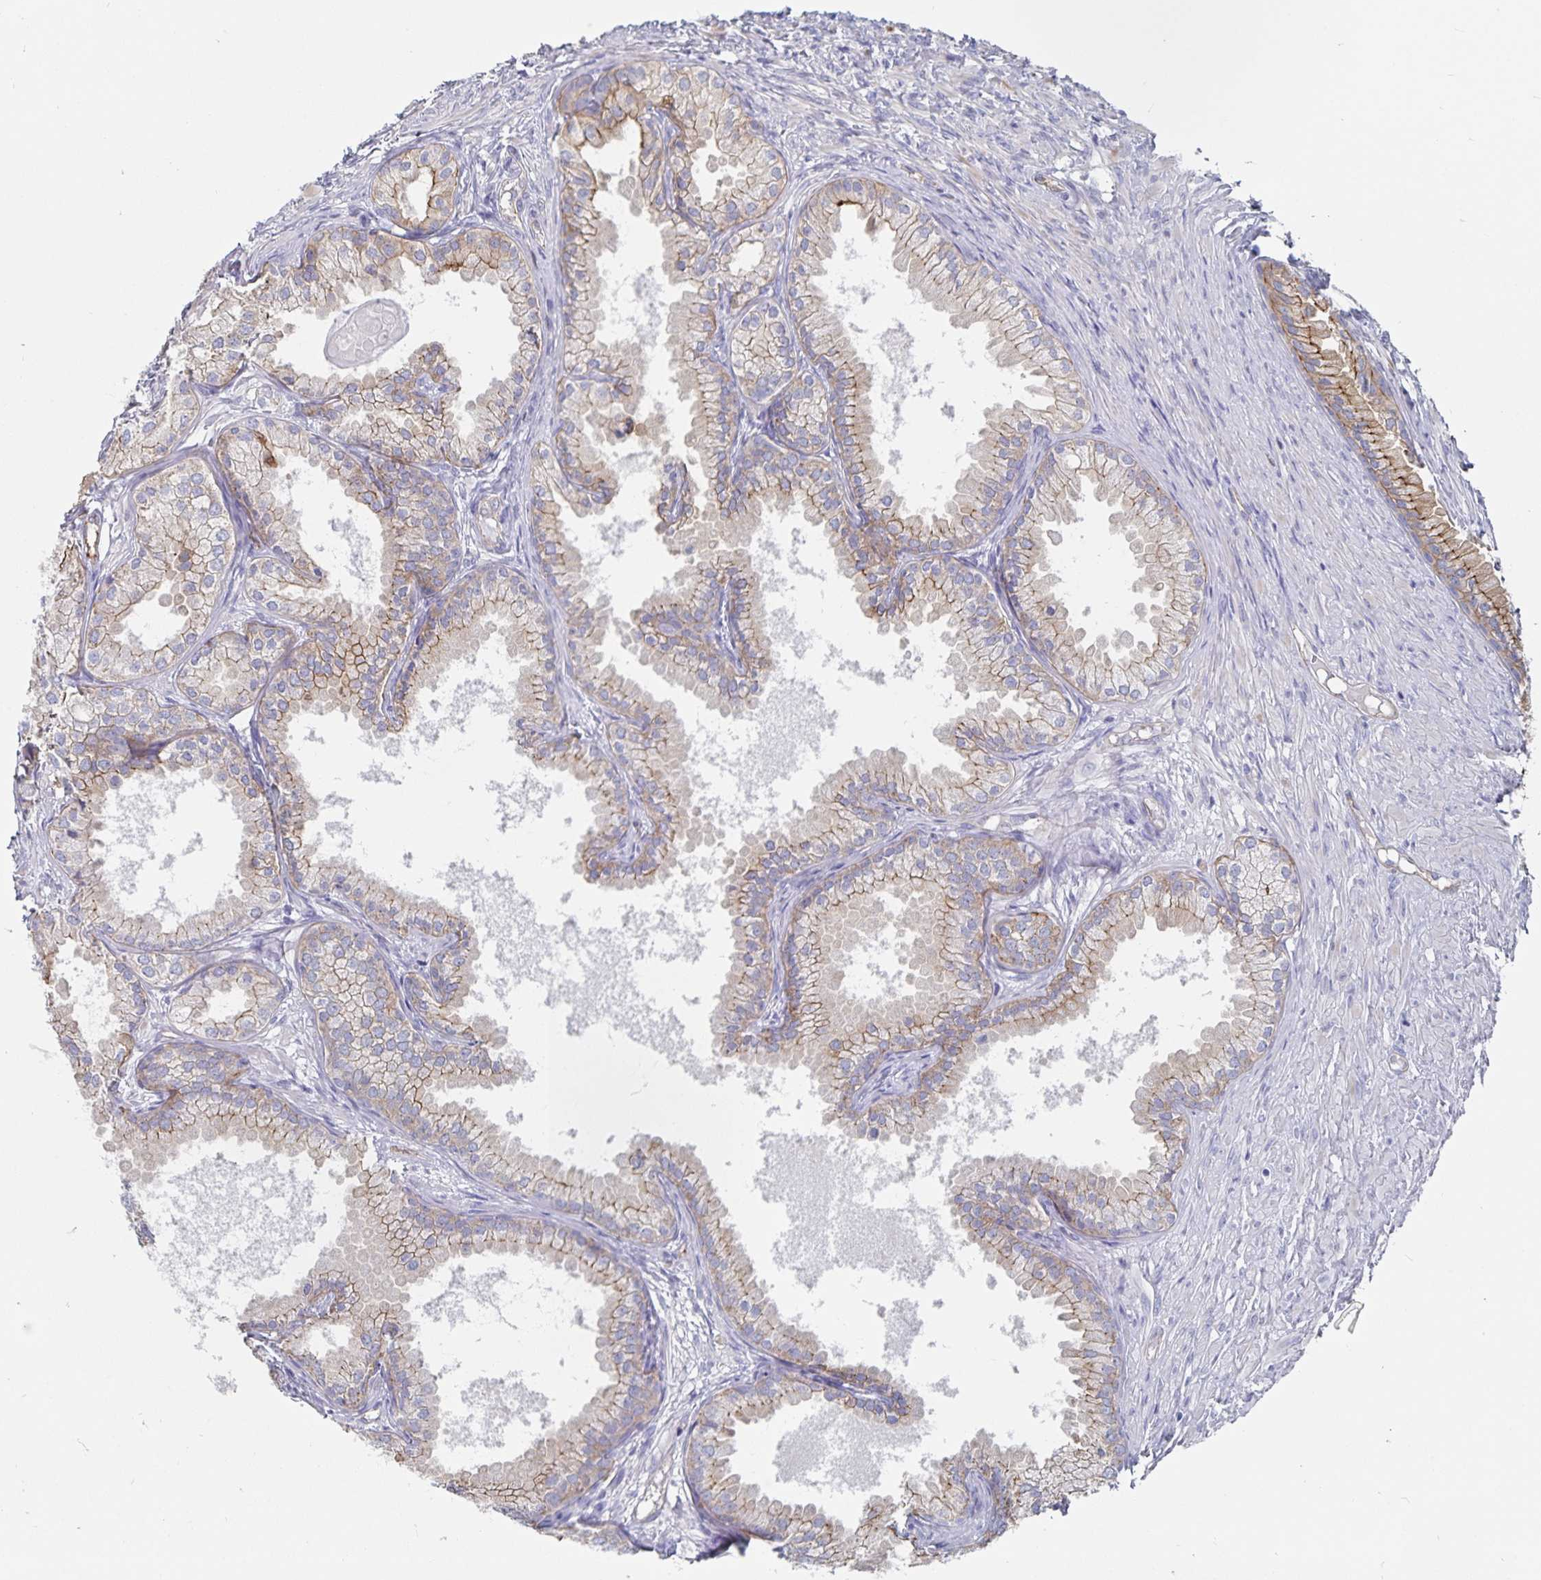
{"staining": {"intensity": "weak", "quantity": "25%-75%", "location": "cytoplasmic/membranous"}, "tissue": "prostate cancer", "cell_type": "Tumor cells", "image_type": "cancer", "snomed": [{"axis": "morphology", "description": "Adenocarcinoma, High grade"}, {"axis": "topography", "description": "Prostate"}], "caption": "Immunohistochemistry (DAB) staining of prostate cancer displays weak cytoplasmic/membranous protein positivity in approximately 25%-75% of tumor cells.", "gene": "SSTR1", "patient": {"sex": "male", "age": 83}}